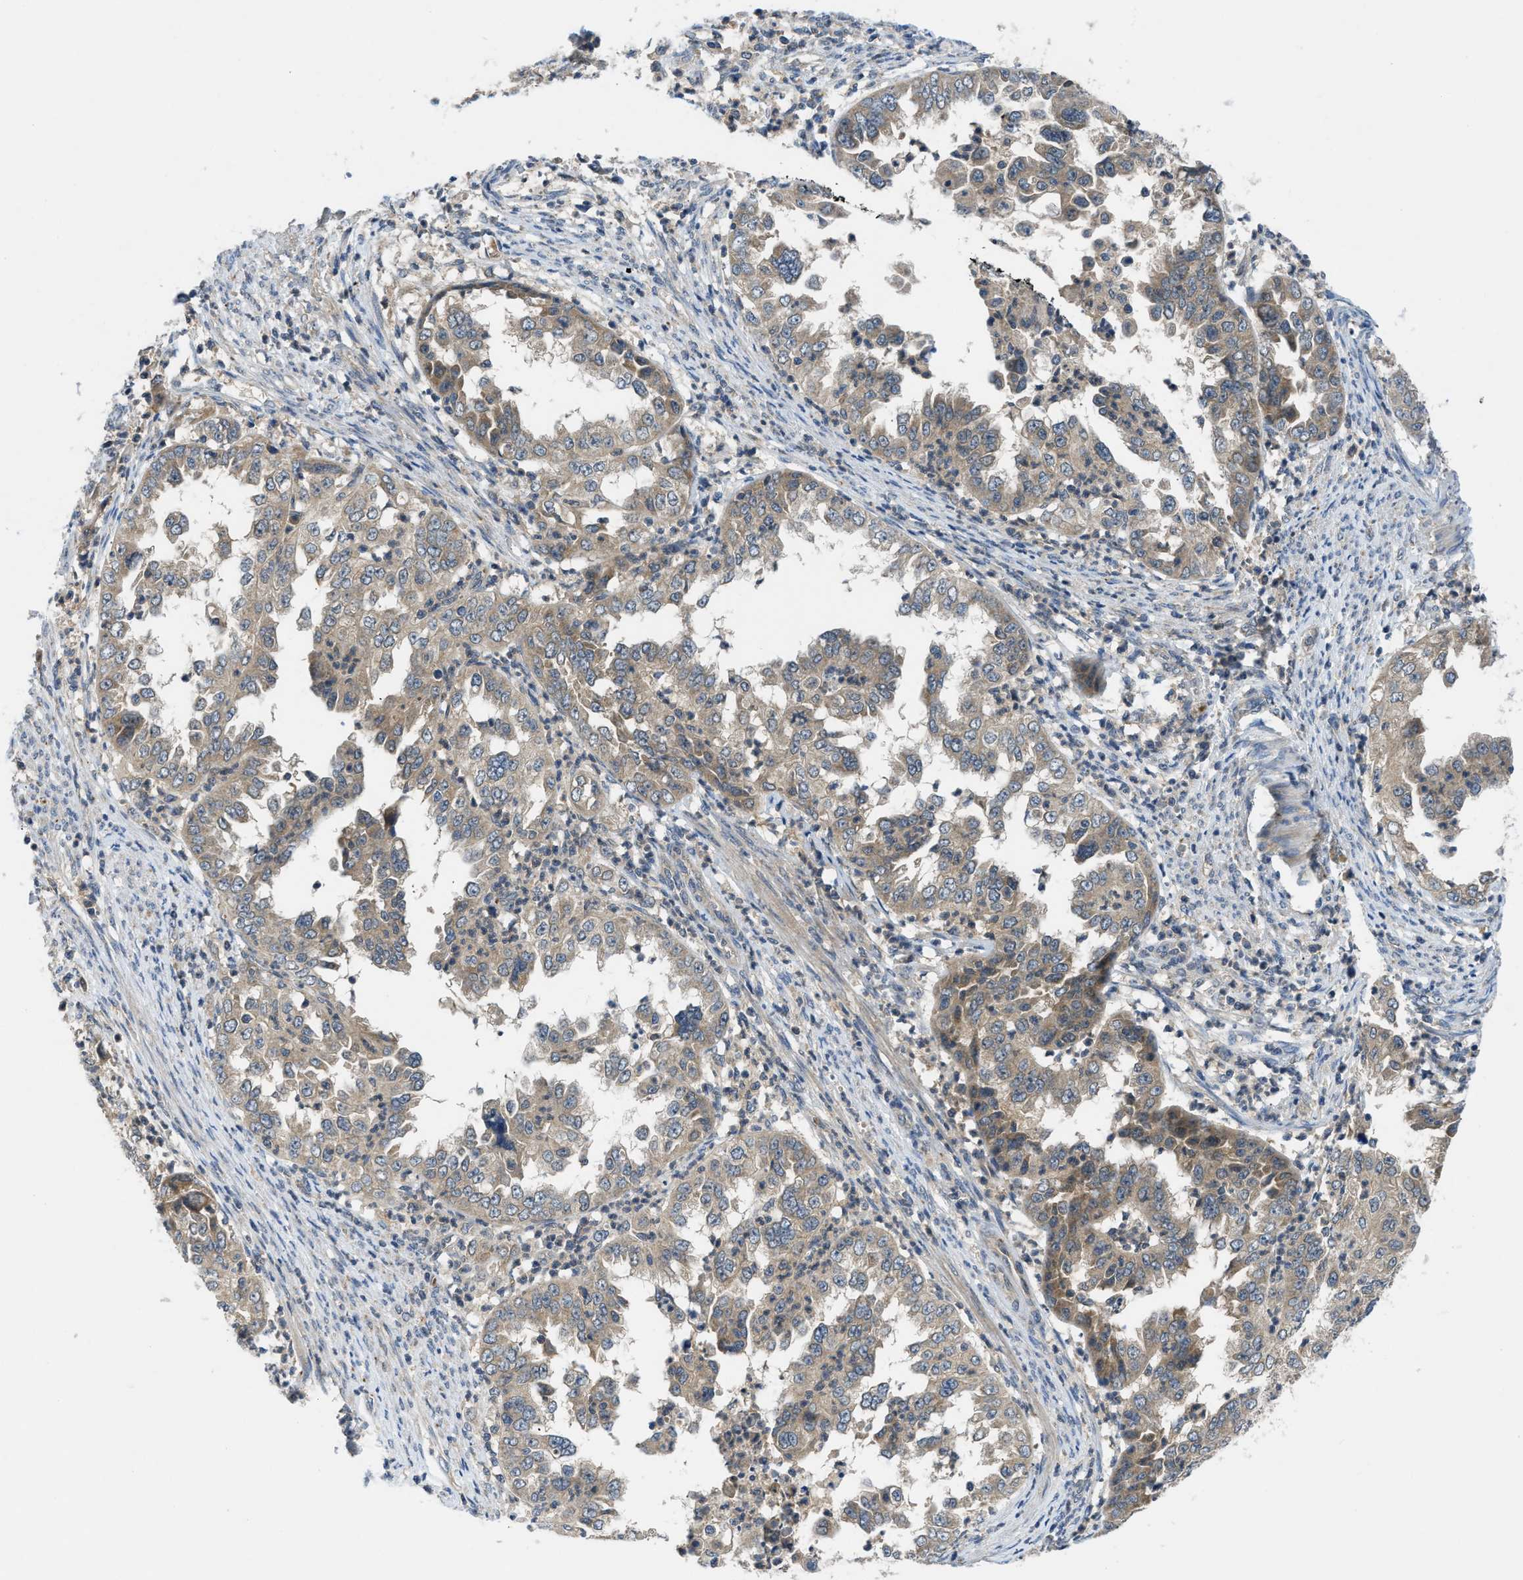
{"staining": {"intensity": "moderate", "quantity": ">75%", "location": "cytoplasmic/membranous"}, "tissue": "endometrial cancer", "cell_type": "Tumor cells", "image_type": "cancer", "snomed": [{"axis": "morphology", "description": "Adenocarcinoma, NOS"}, {"axis": "topography", "description": "Endometrium"}], "caption": "Immunohistochemistry (DAB (3,3'-diaminobenzidine)) staining of endometrial cancer exhibits moderate cytoplasmic/membranous protein expression in about >75% of tumor cells.", "gene": "PDE7A", "patient": {"sex": "female", "age": 85}}